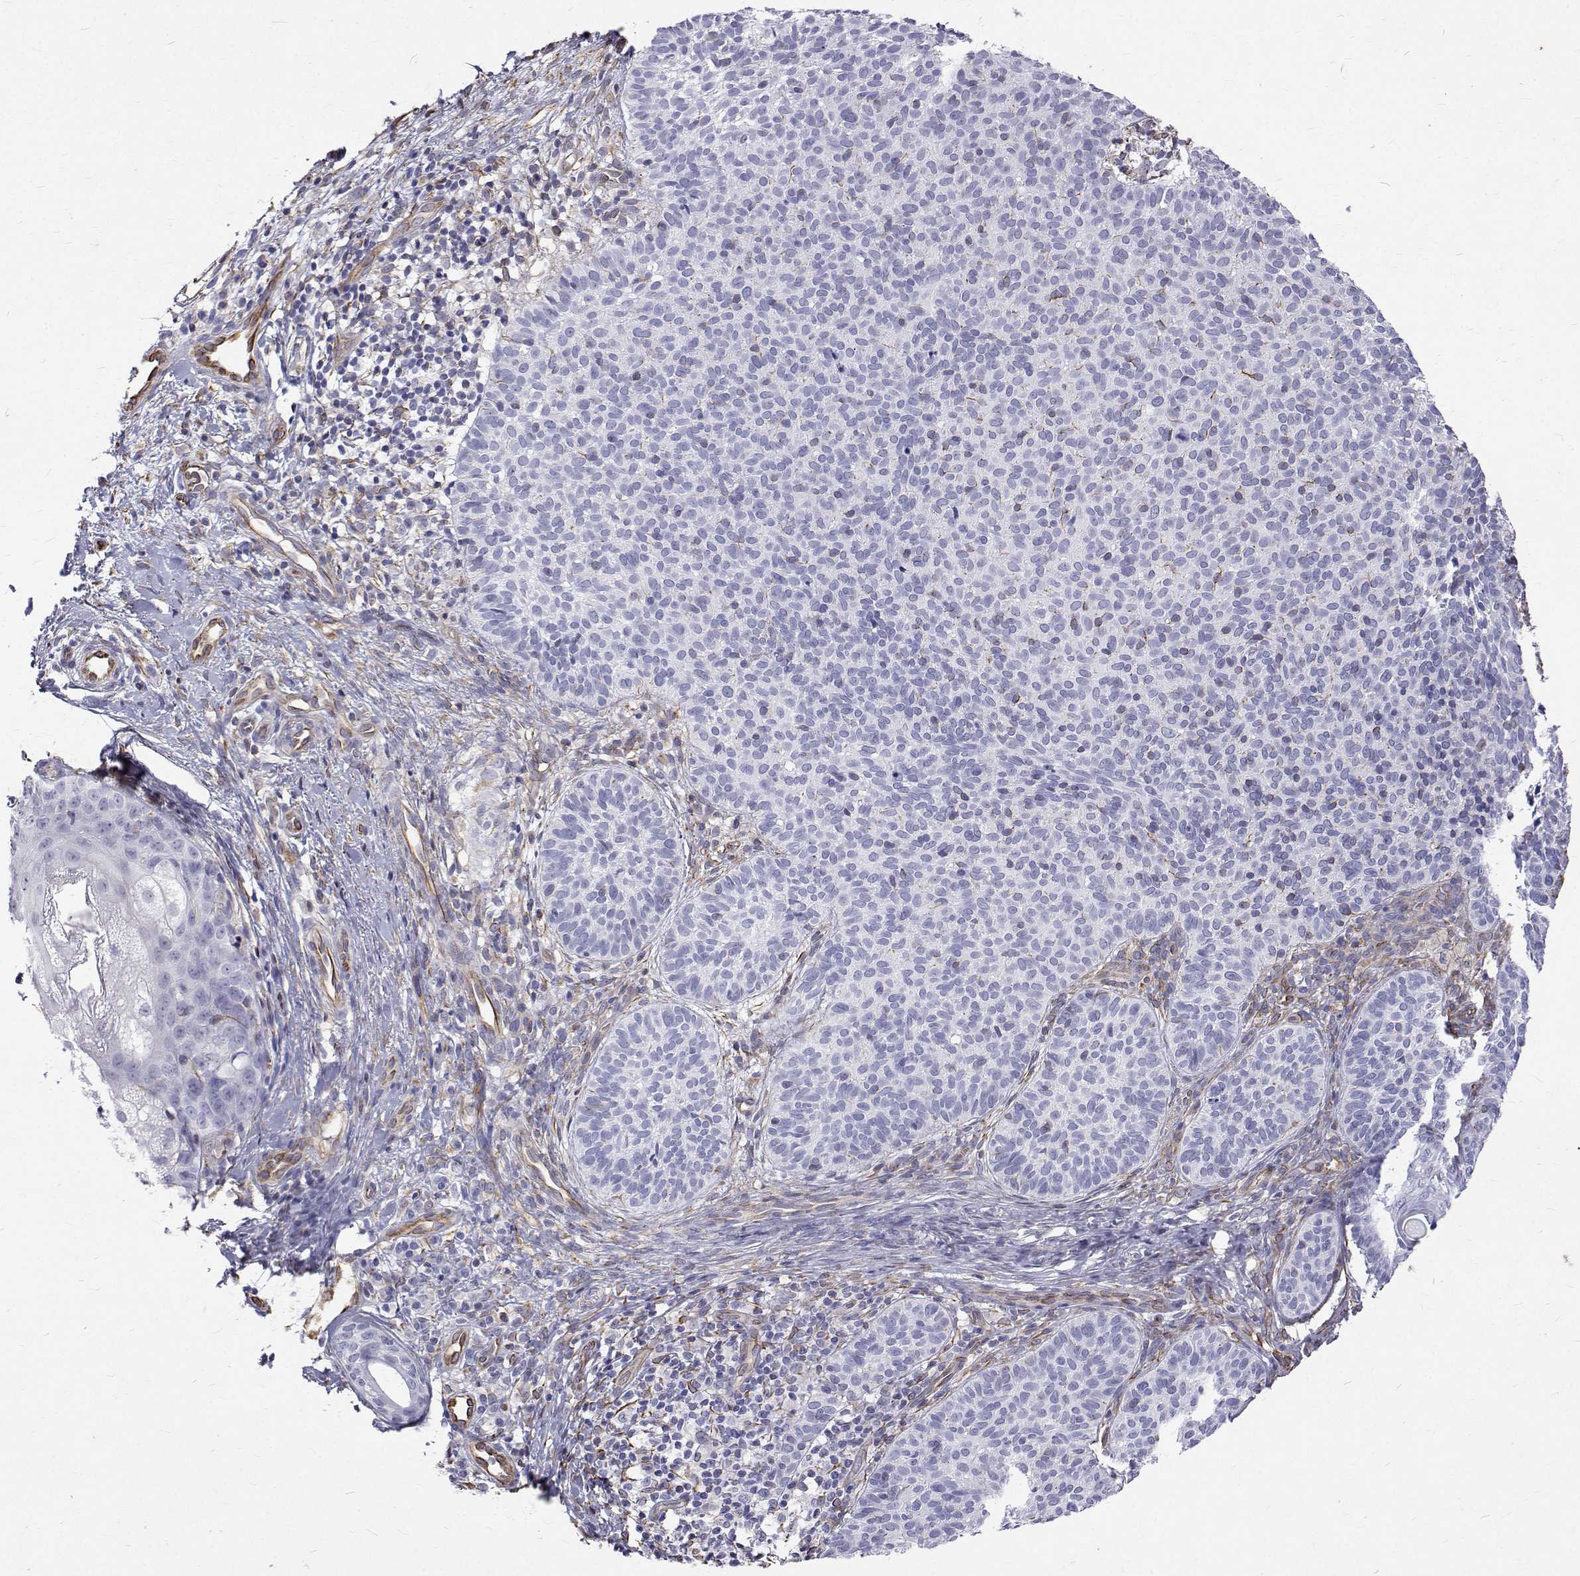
{"staining": {"intensity": "negative", "quantity": "none", "location": "none"}, "tissue": "skin cancer", "cell_type": "Tumor cells", "image_type": "cancer", "snomed": [{"axis": "morphology", "description": "Basal cell carcinoma"}, {"axis": "topography", "description": "Skin"}], "caption": "This photomicrograph is of skin basal cell carcinoma stained with immunohistochemistry (IHC) to label a protein in brown with the nuclei are counter-stained blue. There is no expression in tumor cells.", "gene": "OPRPN", "patient": {"sex": "male", "age": 57}}